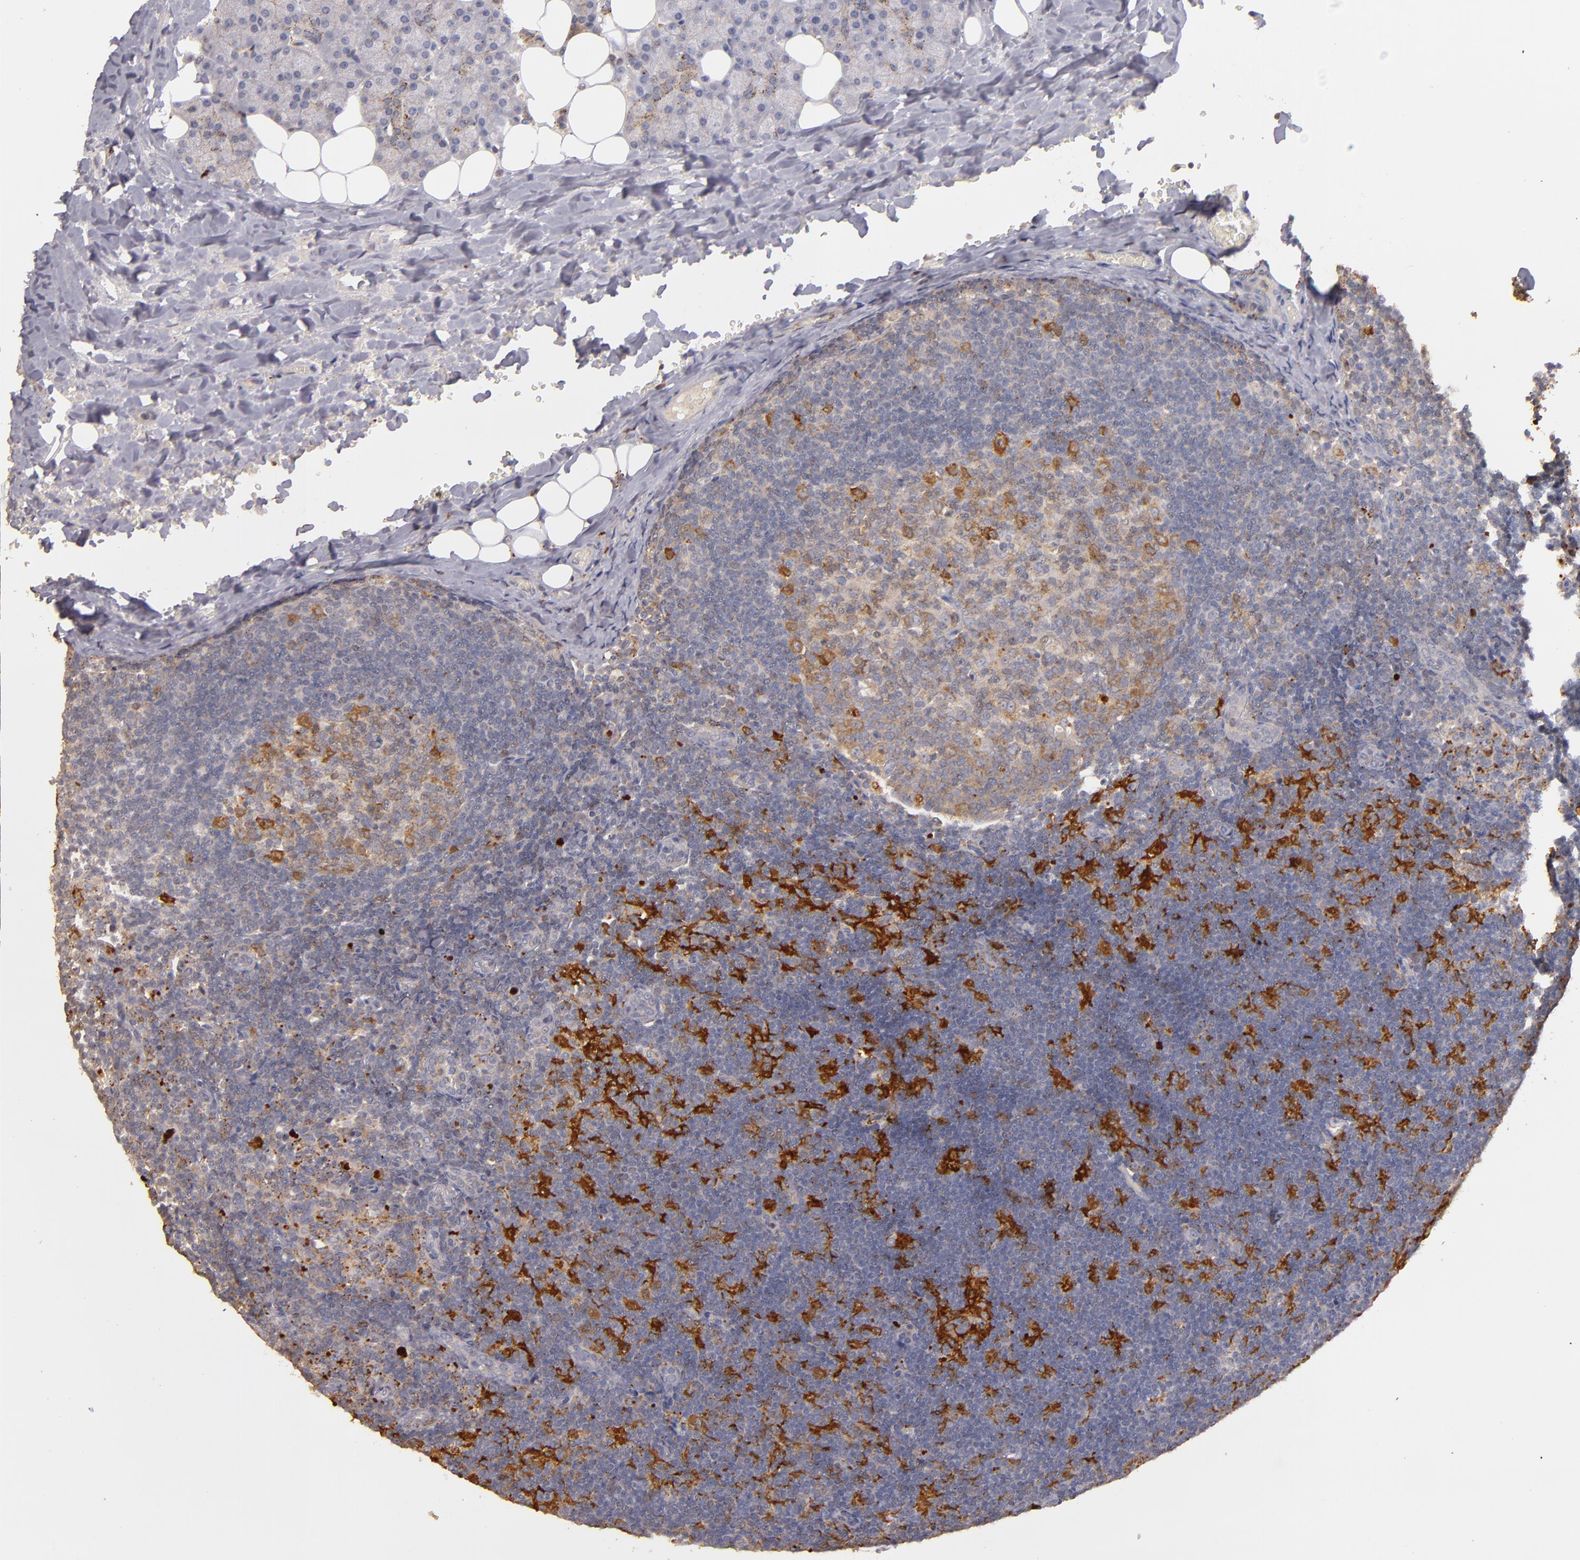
{"staining": {"intensity": "moderate", "quantity": ">75%", "location": "cytoplasmic/membranous"}, "tissue": "lymph node", "cell_type": "Germinal center cells", "image_type": "normal", "snomed": [{"axis": "morphology", "description": "Normal tissue, NOS"}, {"axis": "topography", "description": "Lymph node"}, {"axis": "topography", "description": "Salivary gland"}], "caption": "This histopathology image shows benign lymph node stained with immunohistochemistry to label a protein in brown. The cytoplasmic/membranous of germinal center cells show moderate positivity for the protein. Nuclei are counter-stained blue.", "gene": "TRAF1", "patient": {"sex": "male", "age": 8}}